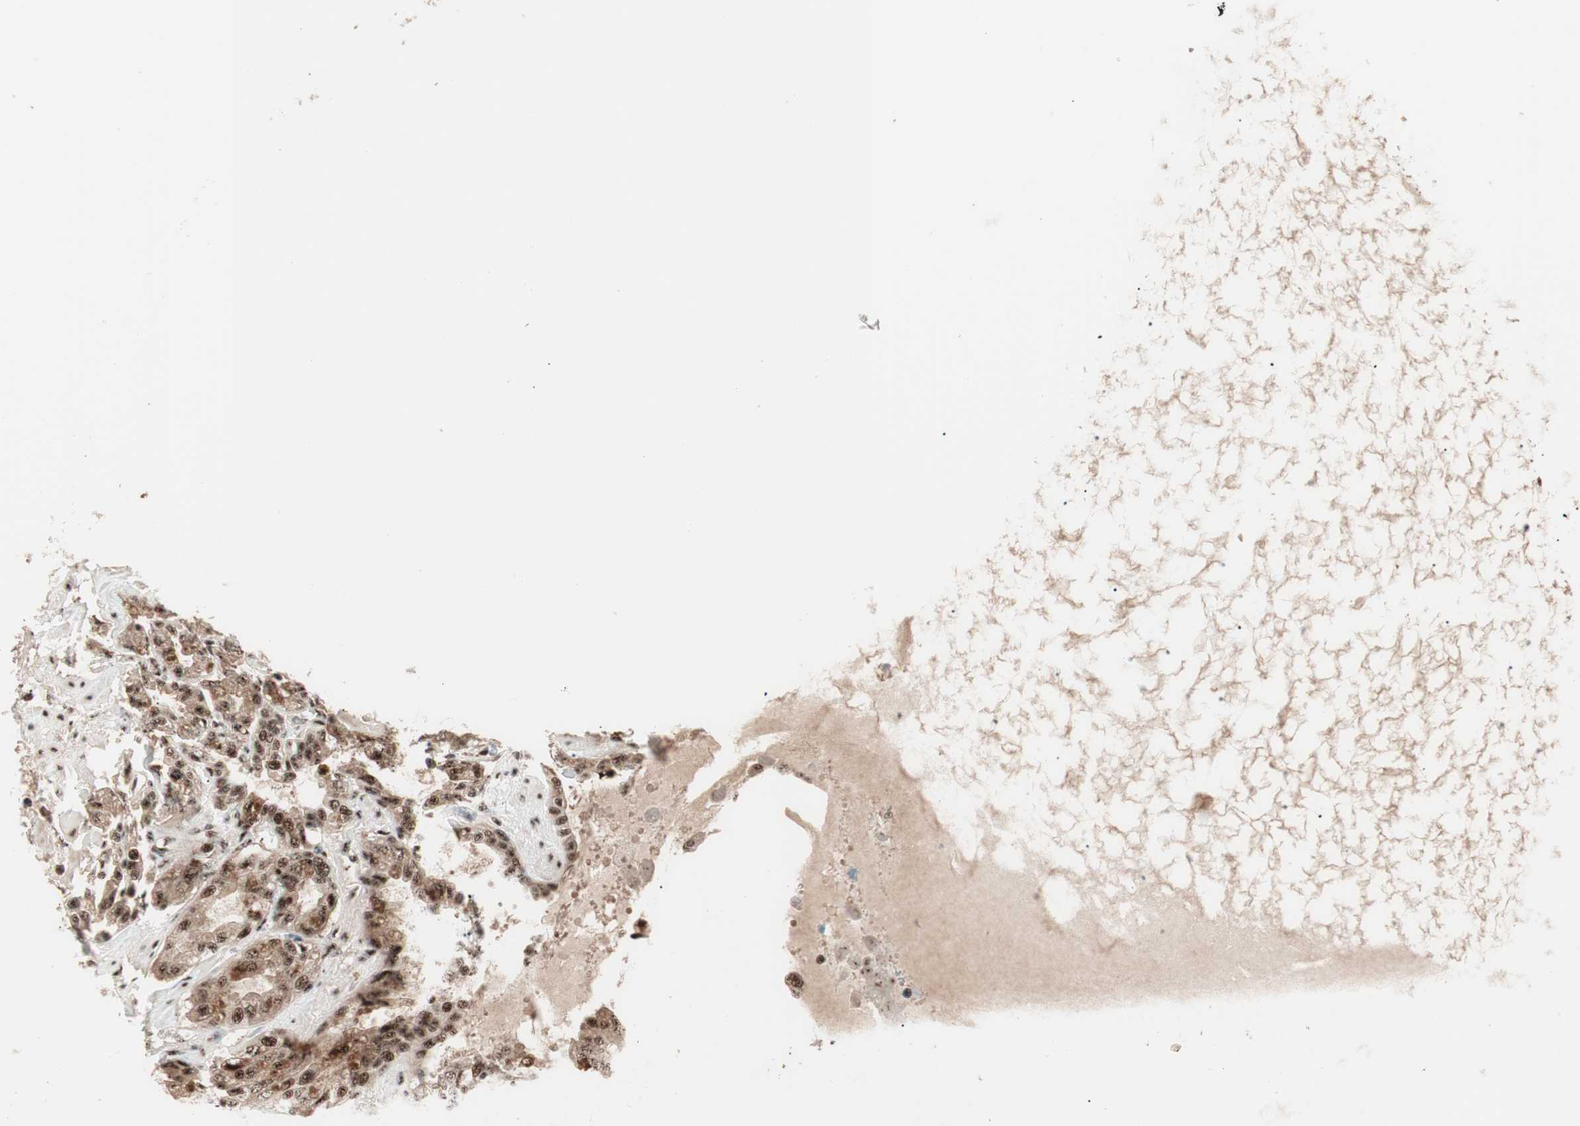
{"staining": {"intensity": "strong", "quantity": ">75%", "location": "nuclear"}, "tissue": "seminal vesicle", "cell_type": "Glandular cells", "image_type": "normal", "snomed": [{"axis": "morphology", "description": "Normal tissue, NOS"}, {"axis": "topography", "description": "Seminal veicle"}], "caption": "The histopathology image demonstrates immunohistochemical staining of unremarkable seminal vesicle. There is strong nuclear positivity is appreciated in about >75% of glandular cells.", "gene": "NR5A2", "patient": {"sex": "male", "age": 61}}